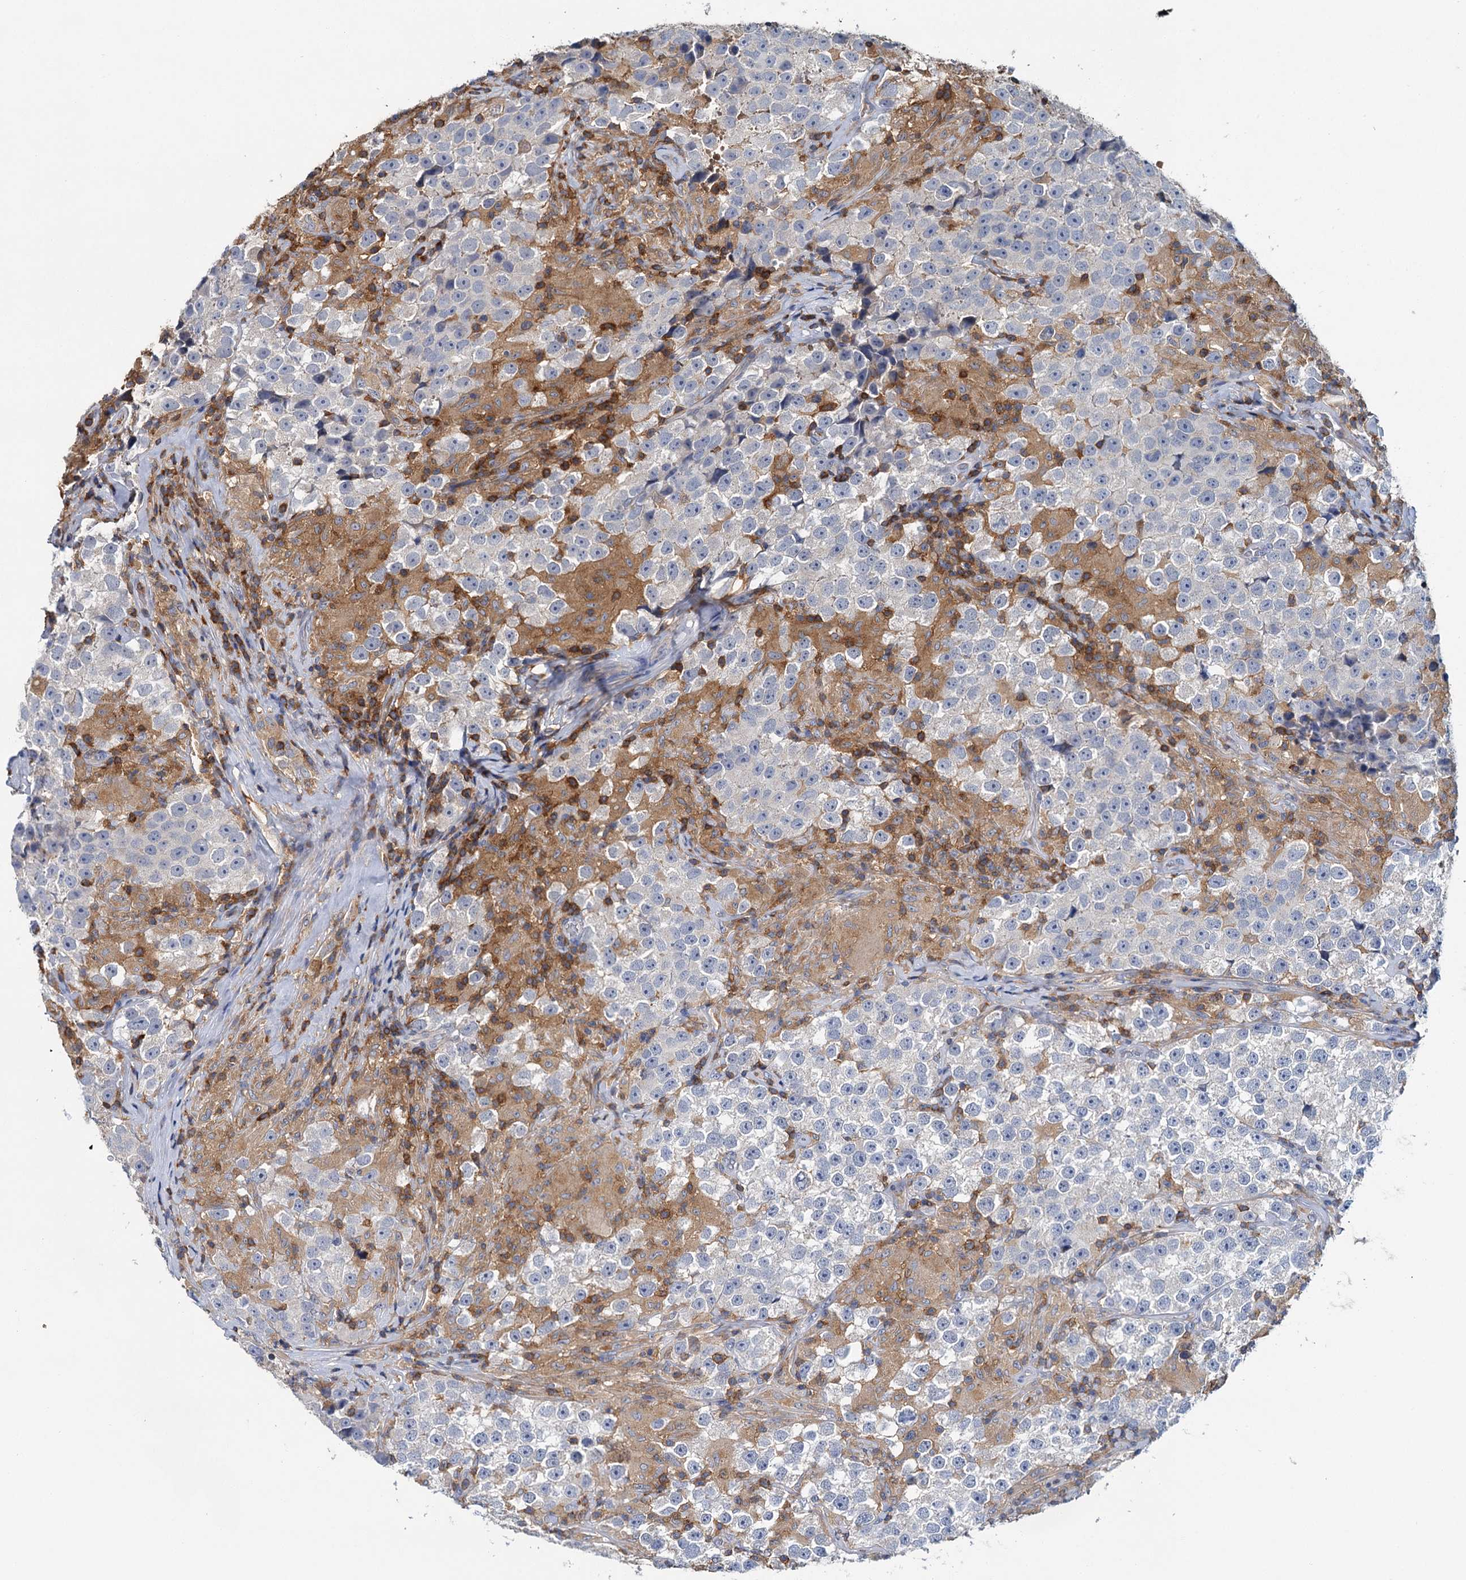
{"staining": {"intensity": "negative", "quantity": "none", "location": "none"}, "tissue": "testis cancer", "cell_type": "Tumor cells", "image_type": "cancer", "snomed": [{"axis": "morphology", "description": "Seminoma, NOS"}, {"axis": "topography", "description": "Testis"}], "caption": "IHC image of human testis seminoma stained for a protein (brown), which reveals no positivity in tumor cells. Nuclei are stained in blue.", "gene": "FGFR2", "patient": {"sex": "male", "age": 46}}